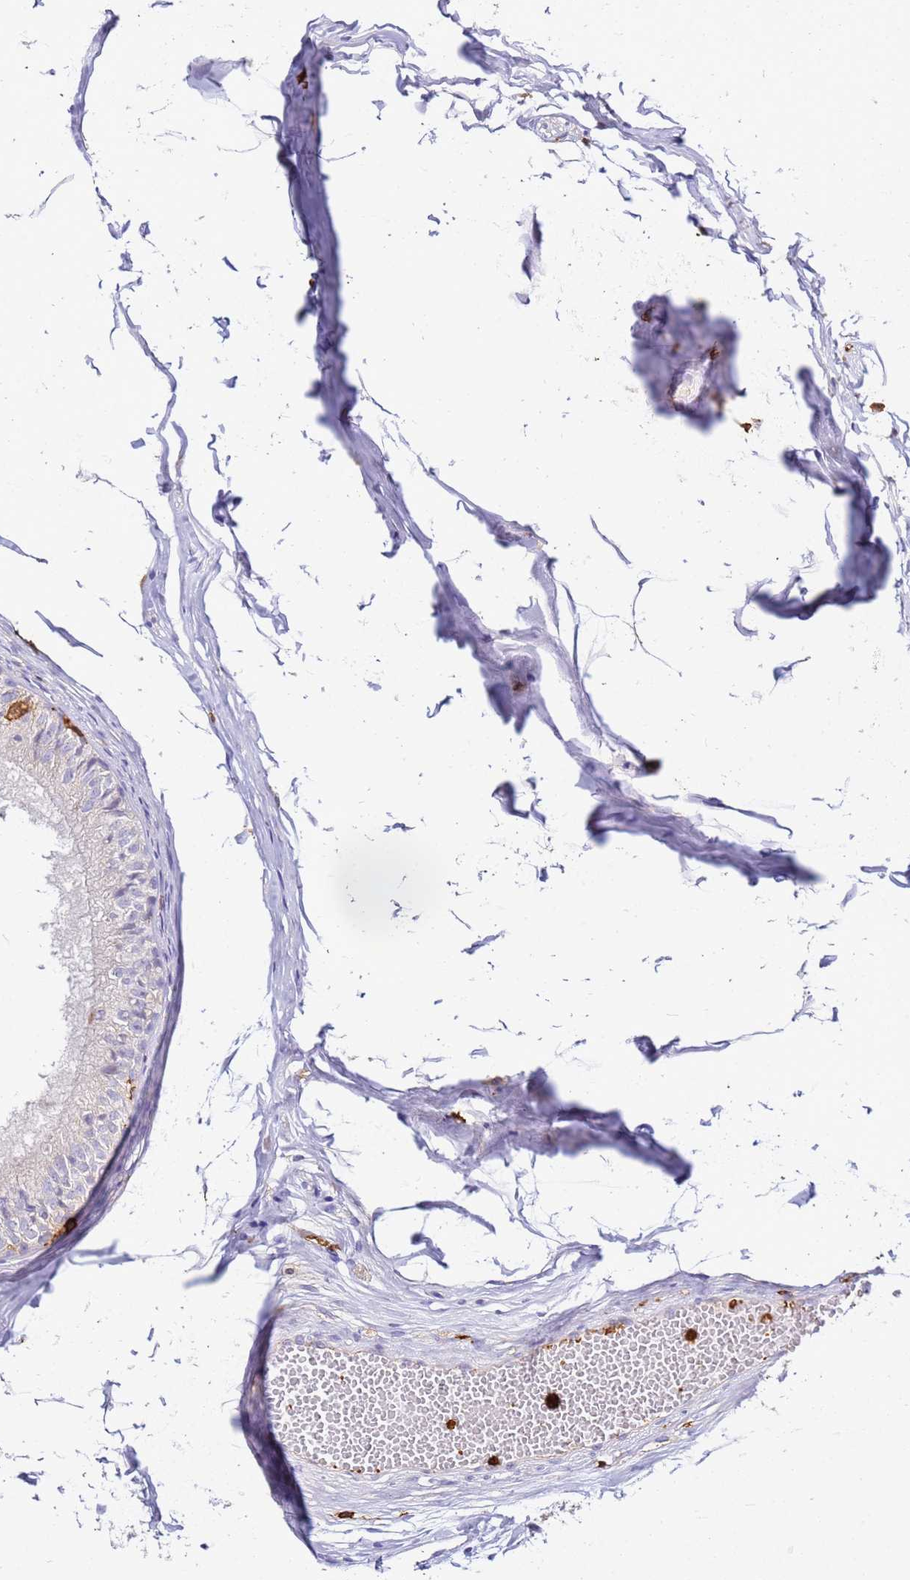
{"staining": {"intensity": "negative", "quantity": "none", "location": "none"}, "tissue": "epididymis", "cell_type": "Glandular cells", "image_type": "normal", "snomed": [{"axis": "morphology", "description": "Normal tissue, NOS"}, {"axis": "morphology", "description": "Seminoma in situ"}, {"axis": "topography", "description": "Testis"}, {"axis": "topography", "description": "Epididymis"}], "caption": "This photomicrograph is of benign epididymis stained with immunohistochemistry to label a protein in brown with the nuclei are counter-stained blue. There is no positivity in glandular cells. The staining was performed using DAB (3,3'-diaminobenzidine) to visualize the protein expression in brown, while the nuclei were stained in blue with hematoxylin (Magnification: 20x).", "gene": "CORO1A", "patient": {"sex": "male", "age": 28}}